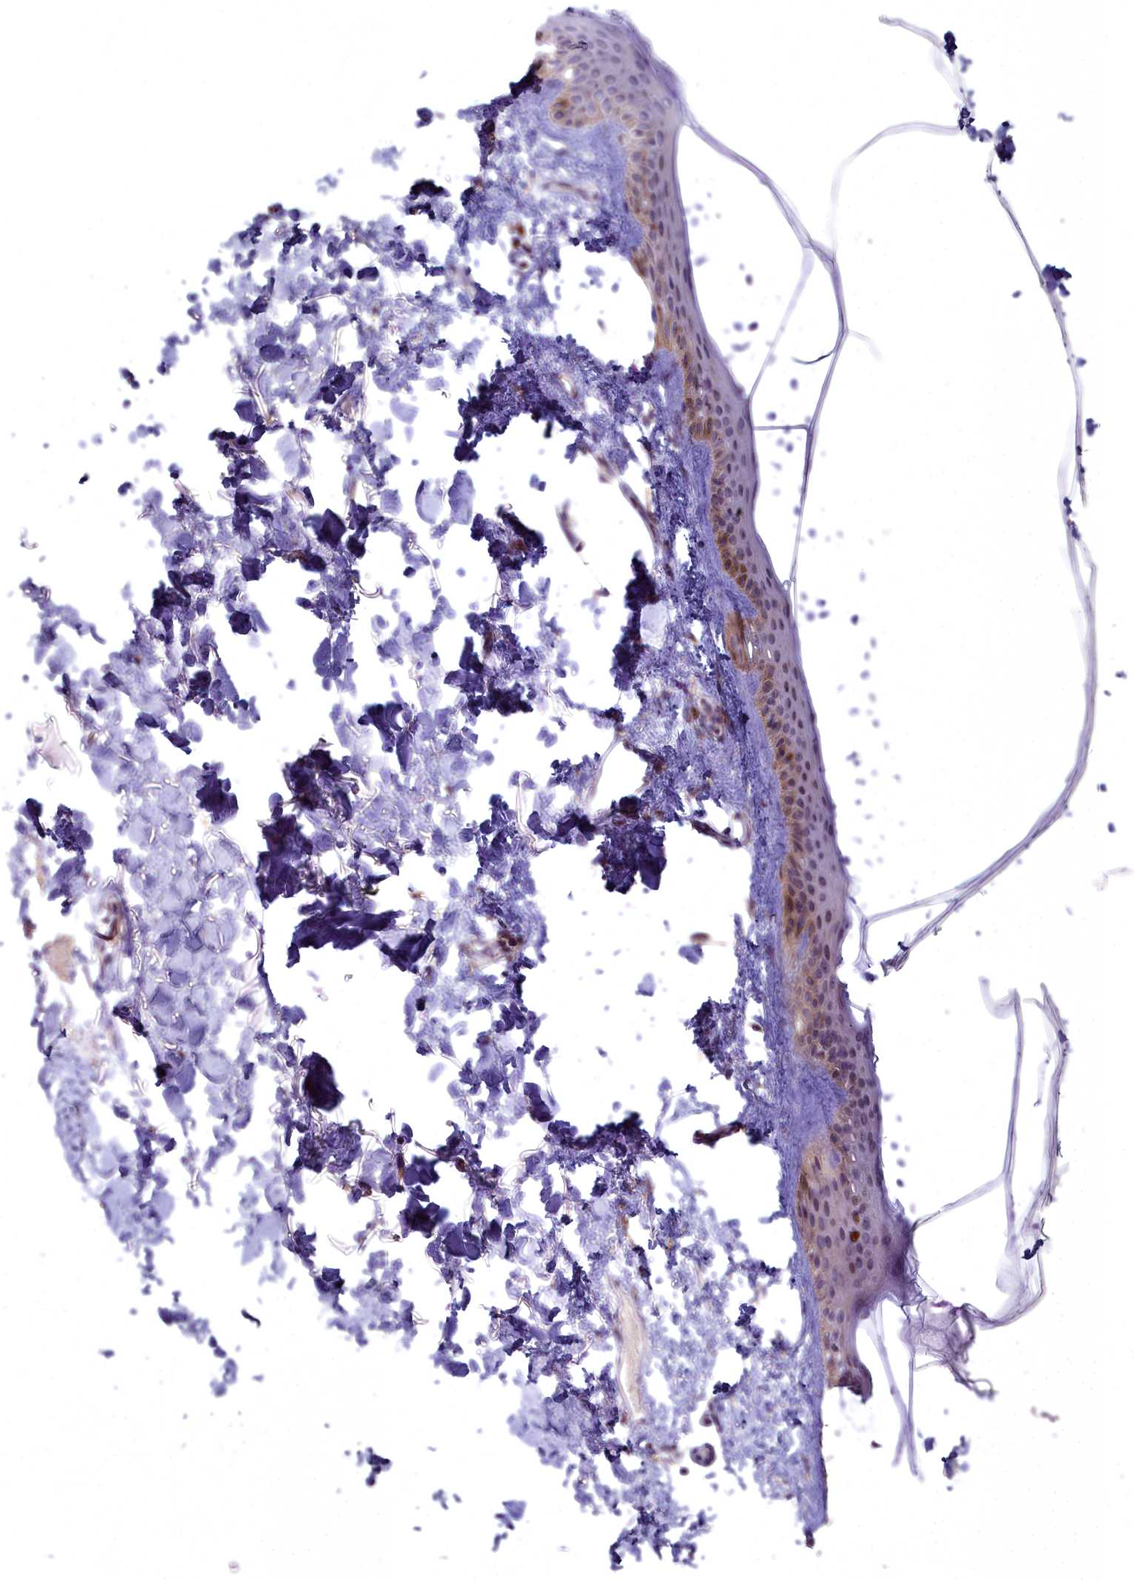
{"staining": {"intensity": "negative", "quantity": "none", "location": "none"}, "tissue": "skin", "cell_type": "Fibroblasts", "image_type": "normal", "snomed": [{"axis": "morphology", "description": "Normal tissue, NOS"}, {"axis": "topography", "description": "Skin"}], "caption": "IHC image of unremarkable skin: skin stained with DAB (3,3'-diaminobenzidine) reveals no significant protein expression in fibroblasts.", "gene": "MICU2", "patient": {"sex": "female", "age": 58}}